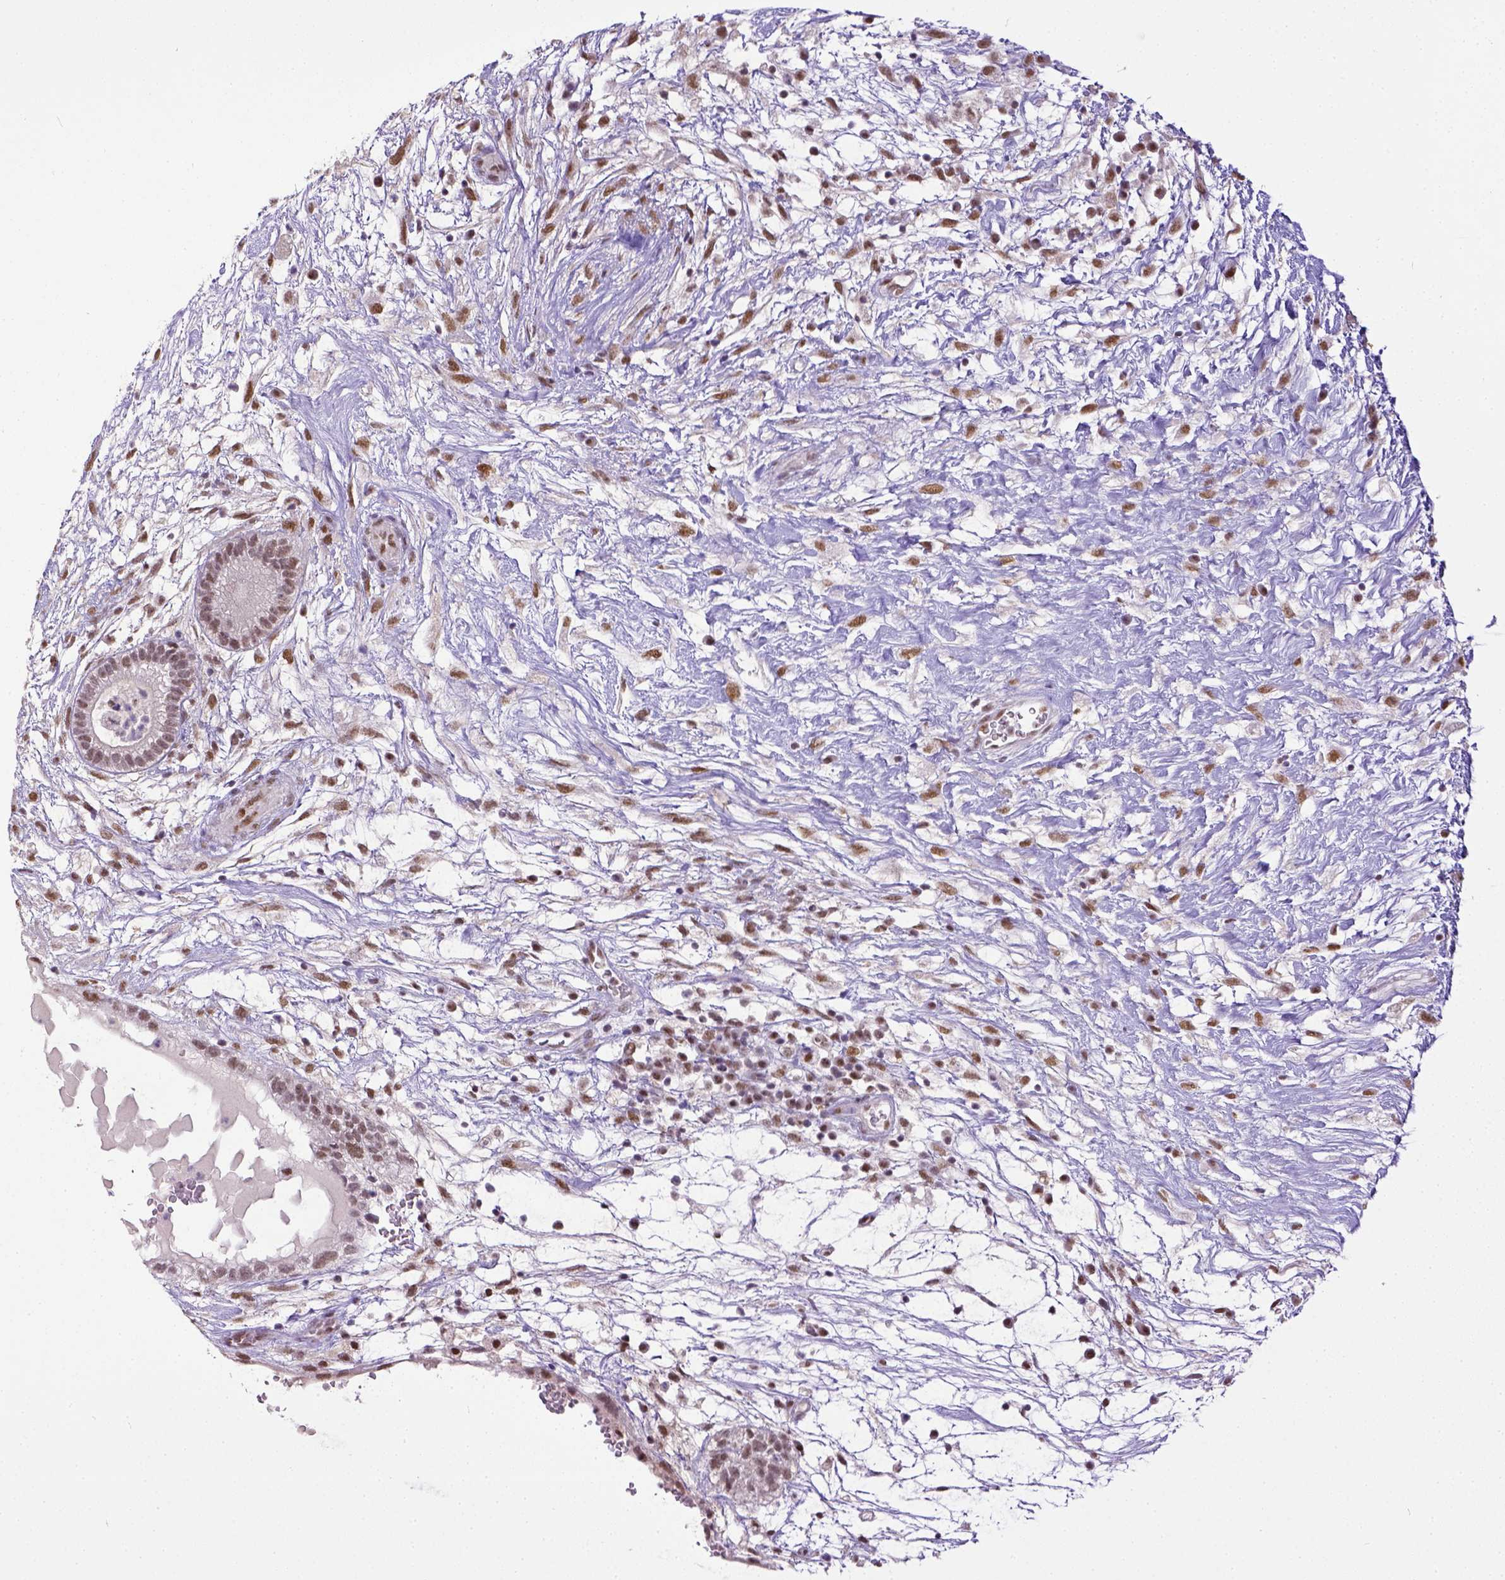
{"staining": {"intensity": "moderate", "quantity": ">75%", "location": "nuclear"}, "tissue": "testis cancer", "cell_type": "Tumor cells", "image_type": "cancer", "snomed": [{"axis": "morphology", "description": "Normal tissue, NOS"}, {"axis": "morphology", "description": "Carcinoma, Embryonal, NOS"}, {"axis": "topography", "description": "Testis"}], "caption": "A histopathology image showing moderate nuclear positivity in about >75% of tumor cells in testis cancer (embryonal carcinoma), as visualized by brown immunohistochemical staining.", "gene": "ERCC1", "patient": {"sex": "male", "age": 32}}